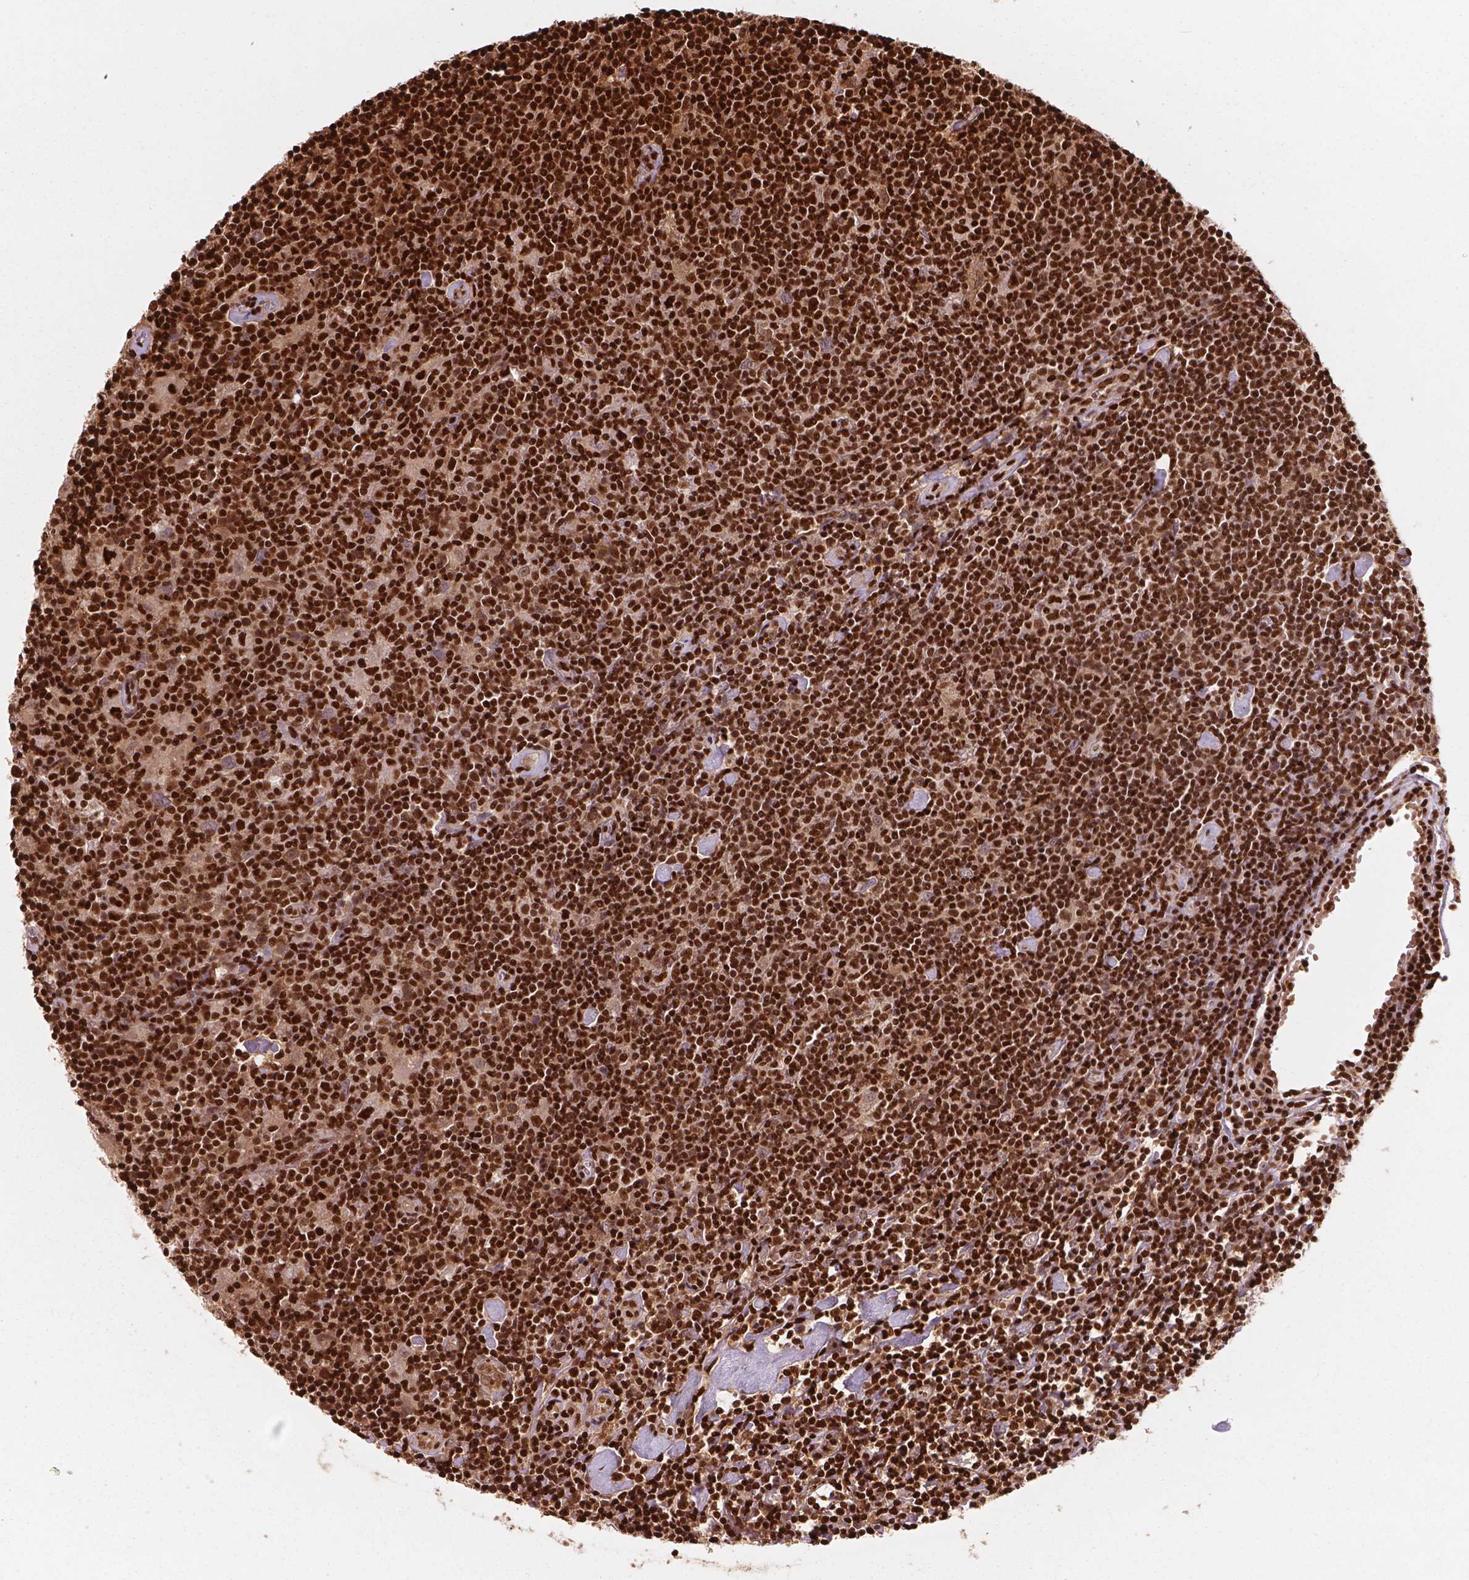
{"staining": {"intensity": "strong", "quantity": ">75%", "location": "nuclear"}, "tissue": "lymphoma", "cell_type": "Tumor cells", "image_type": "cancer", "snomed": [{"axis": "morphology", "description": "Hodgkin's disease, NOS"}, {"axis": "topography", "description": "Lymph node"}], "caption": "About >75% of tumor cells in human Hodgkin's disease exhibit strong nuclear protein staining as visualized by brown immunohistochemical staining.", "gene": "ANP32B", "patient": {"sex": "male", "age": 40}}